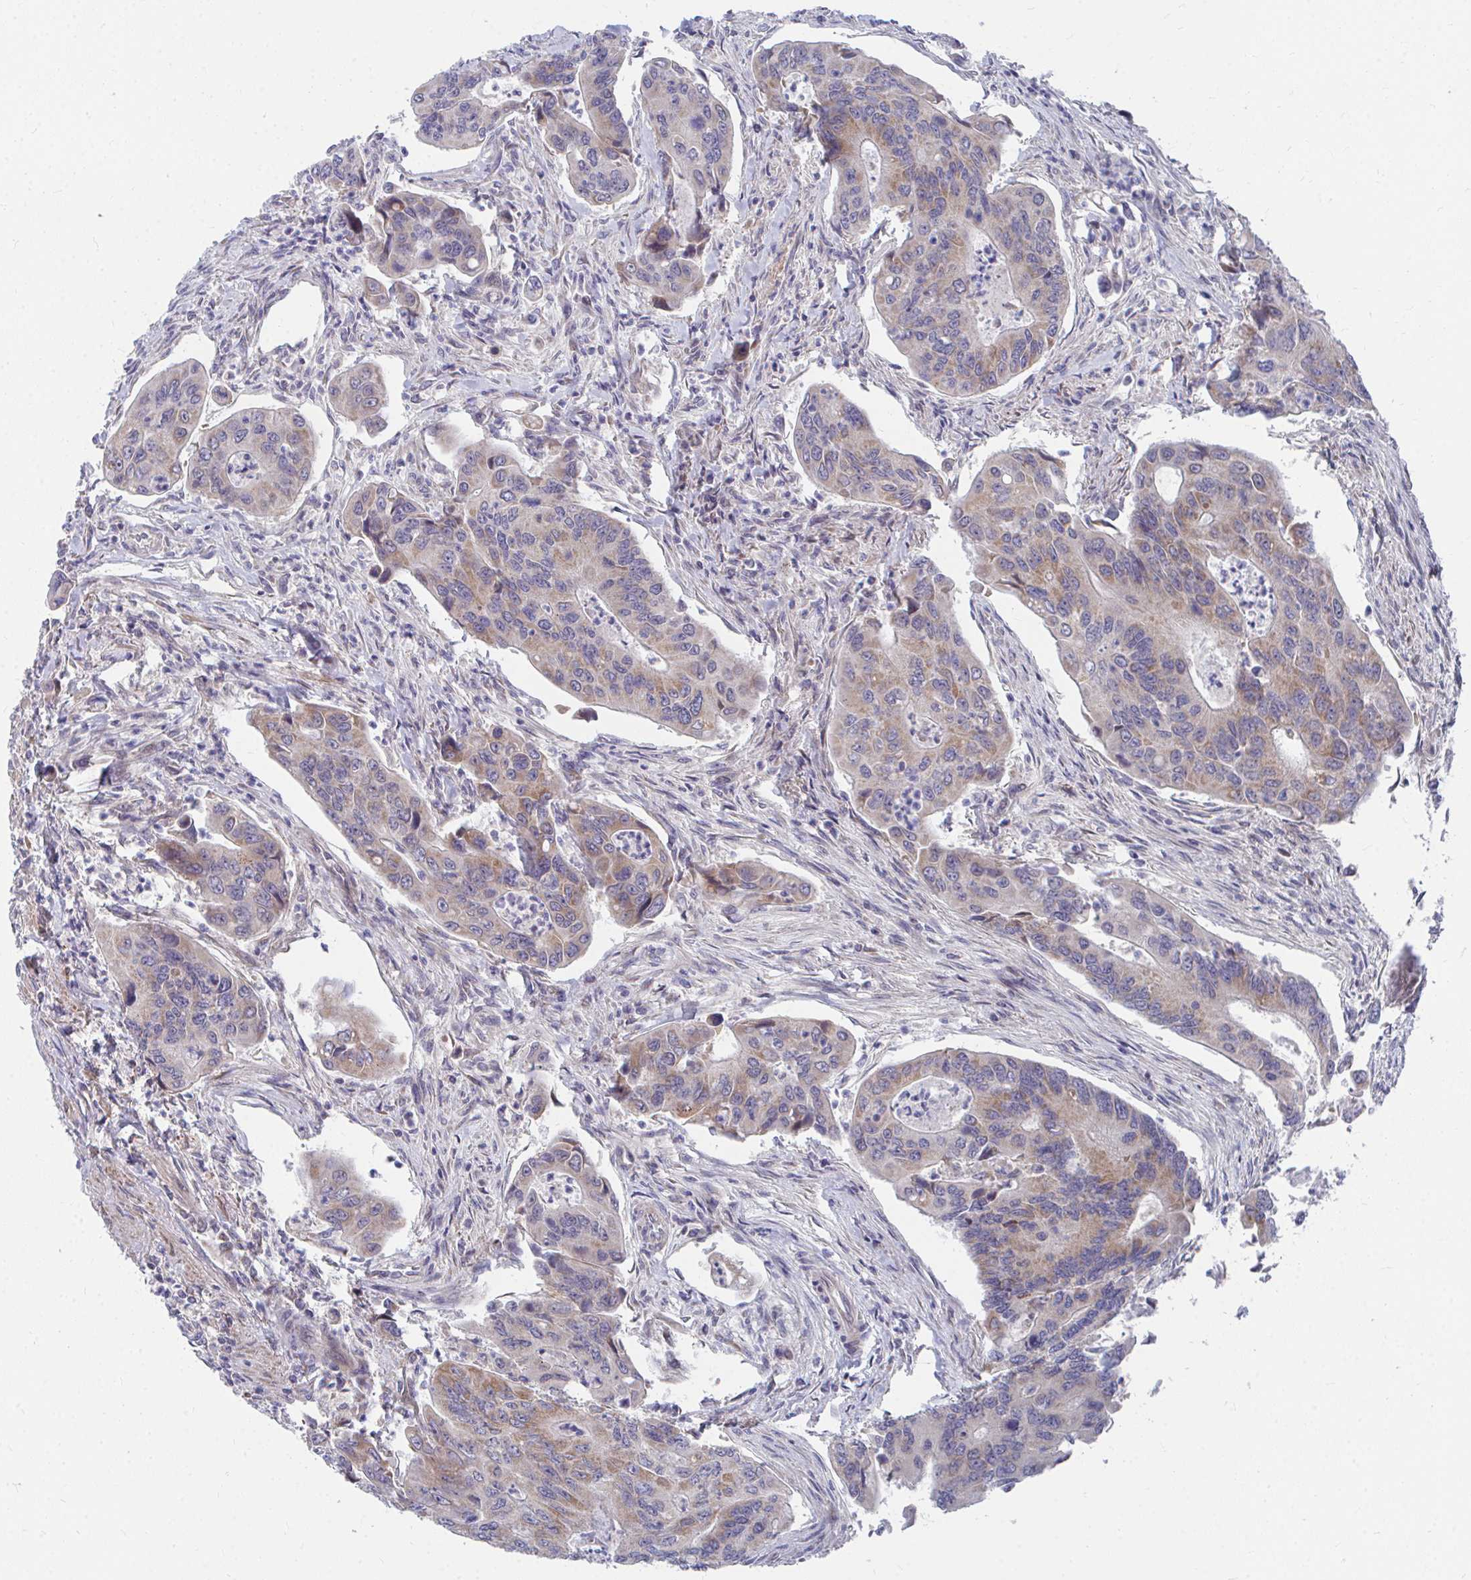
{"staining": {"intensity": "weak", "quantity": "25%-75%", "location": "cytoplasmic/membranous"}, "tissue": "colorectal cancer", "cell_type": "Tumor cells", "image_type": "cancer", "snomed": [{"axis": "morphology", "description": "Adenocarcinoma, NOS"}, {"axis": "topography", "description": "Colon"}], "caption": "The histopathology image reveals a brown stain indicating the presence of a protein in the cytoplasmic/membranous of tumor cells in adenocarcinoma (colorectal).", "gene": "PEX3", "patient": {"sex": "female", "age": 67}}